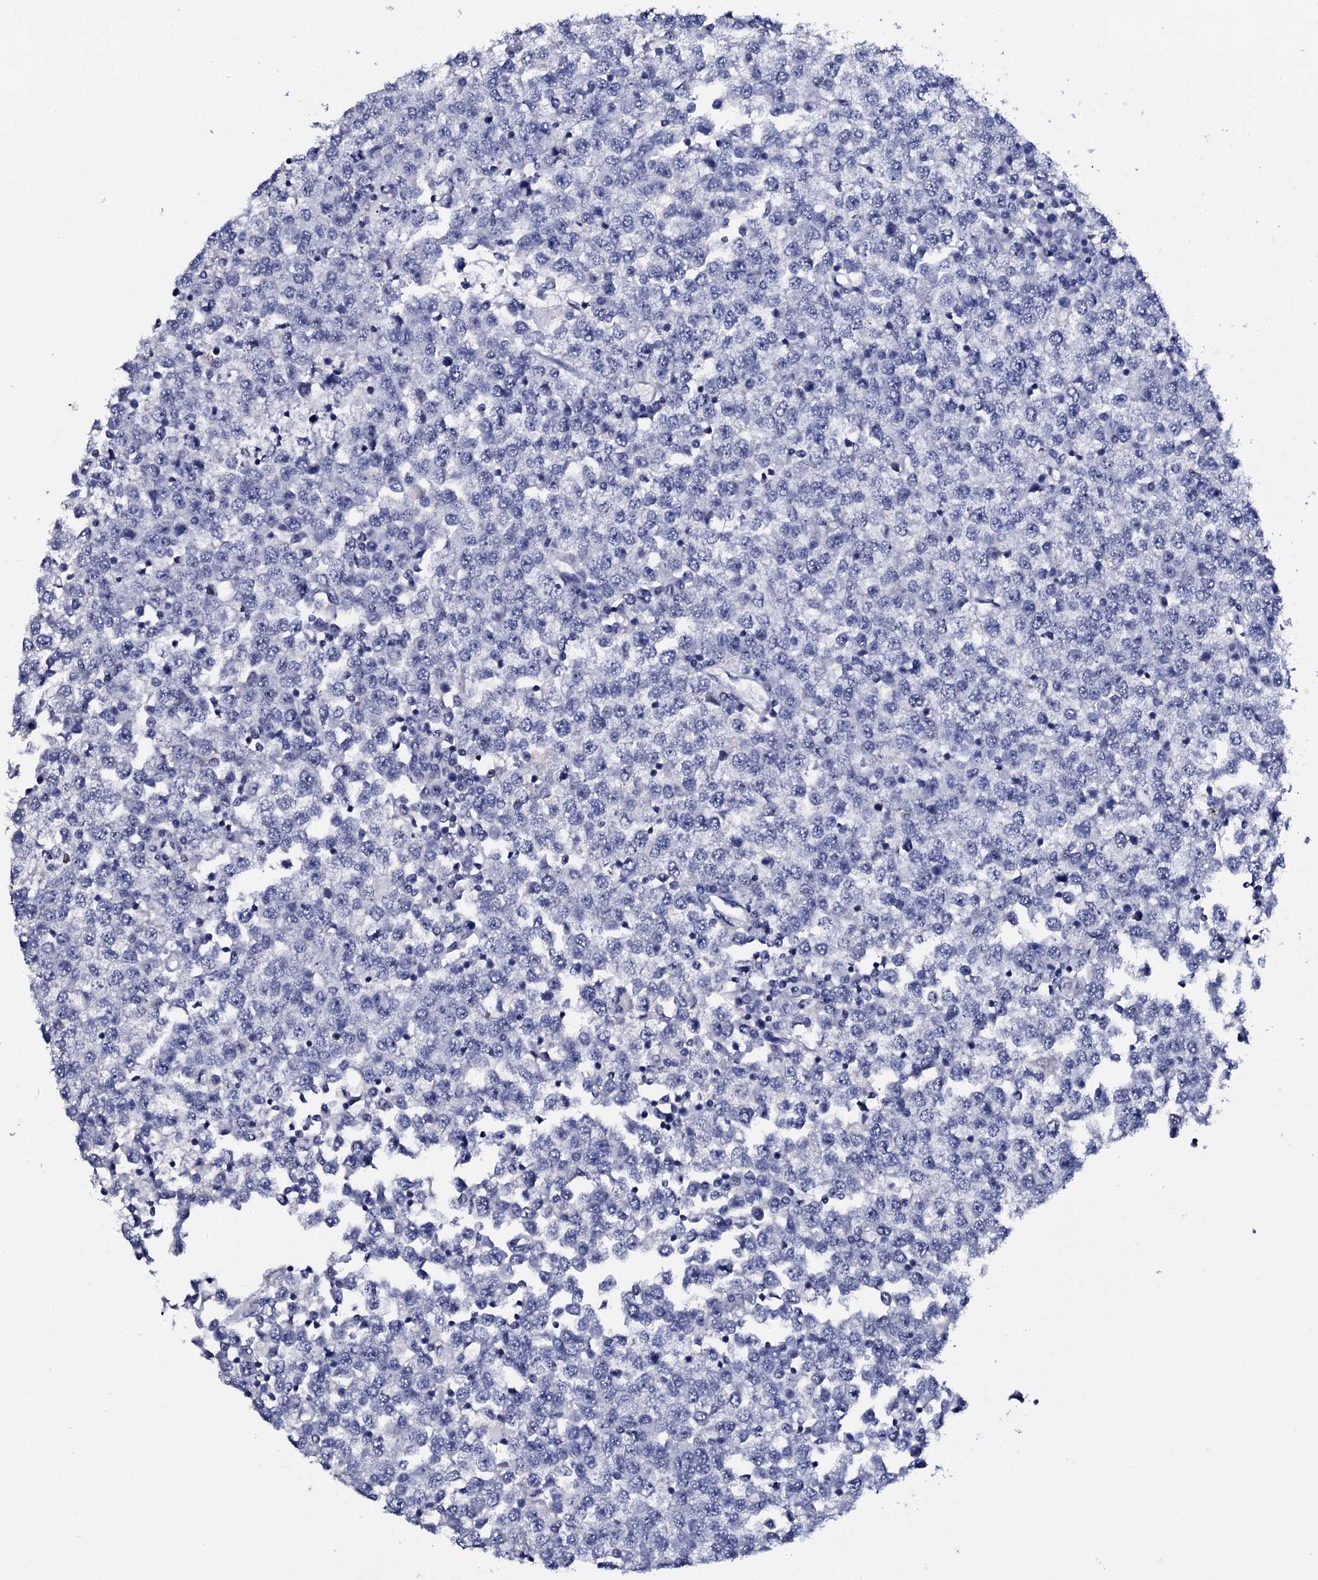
{"staining": {"intensity": "negative", "quantity": "none", "location": "none"}, "tissue": "testis cancer", "cell_type": "Tumor cells", "image_type": "cancer", "snomed": [{"axis": "morphology", "description": "Seminoma, NOS"}, {"axis": "topography", "description": "Testis"}], "caption": "This is an immunohistochemistry (IHC) histopathology image of human testis cancer (seminoma). There is no expression in tumor cells.", "gene": "NPM2", "patient": {"sex": "male", "age": 65}}